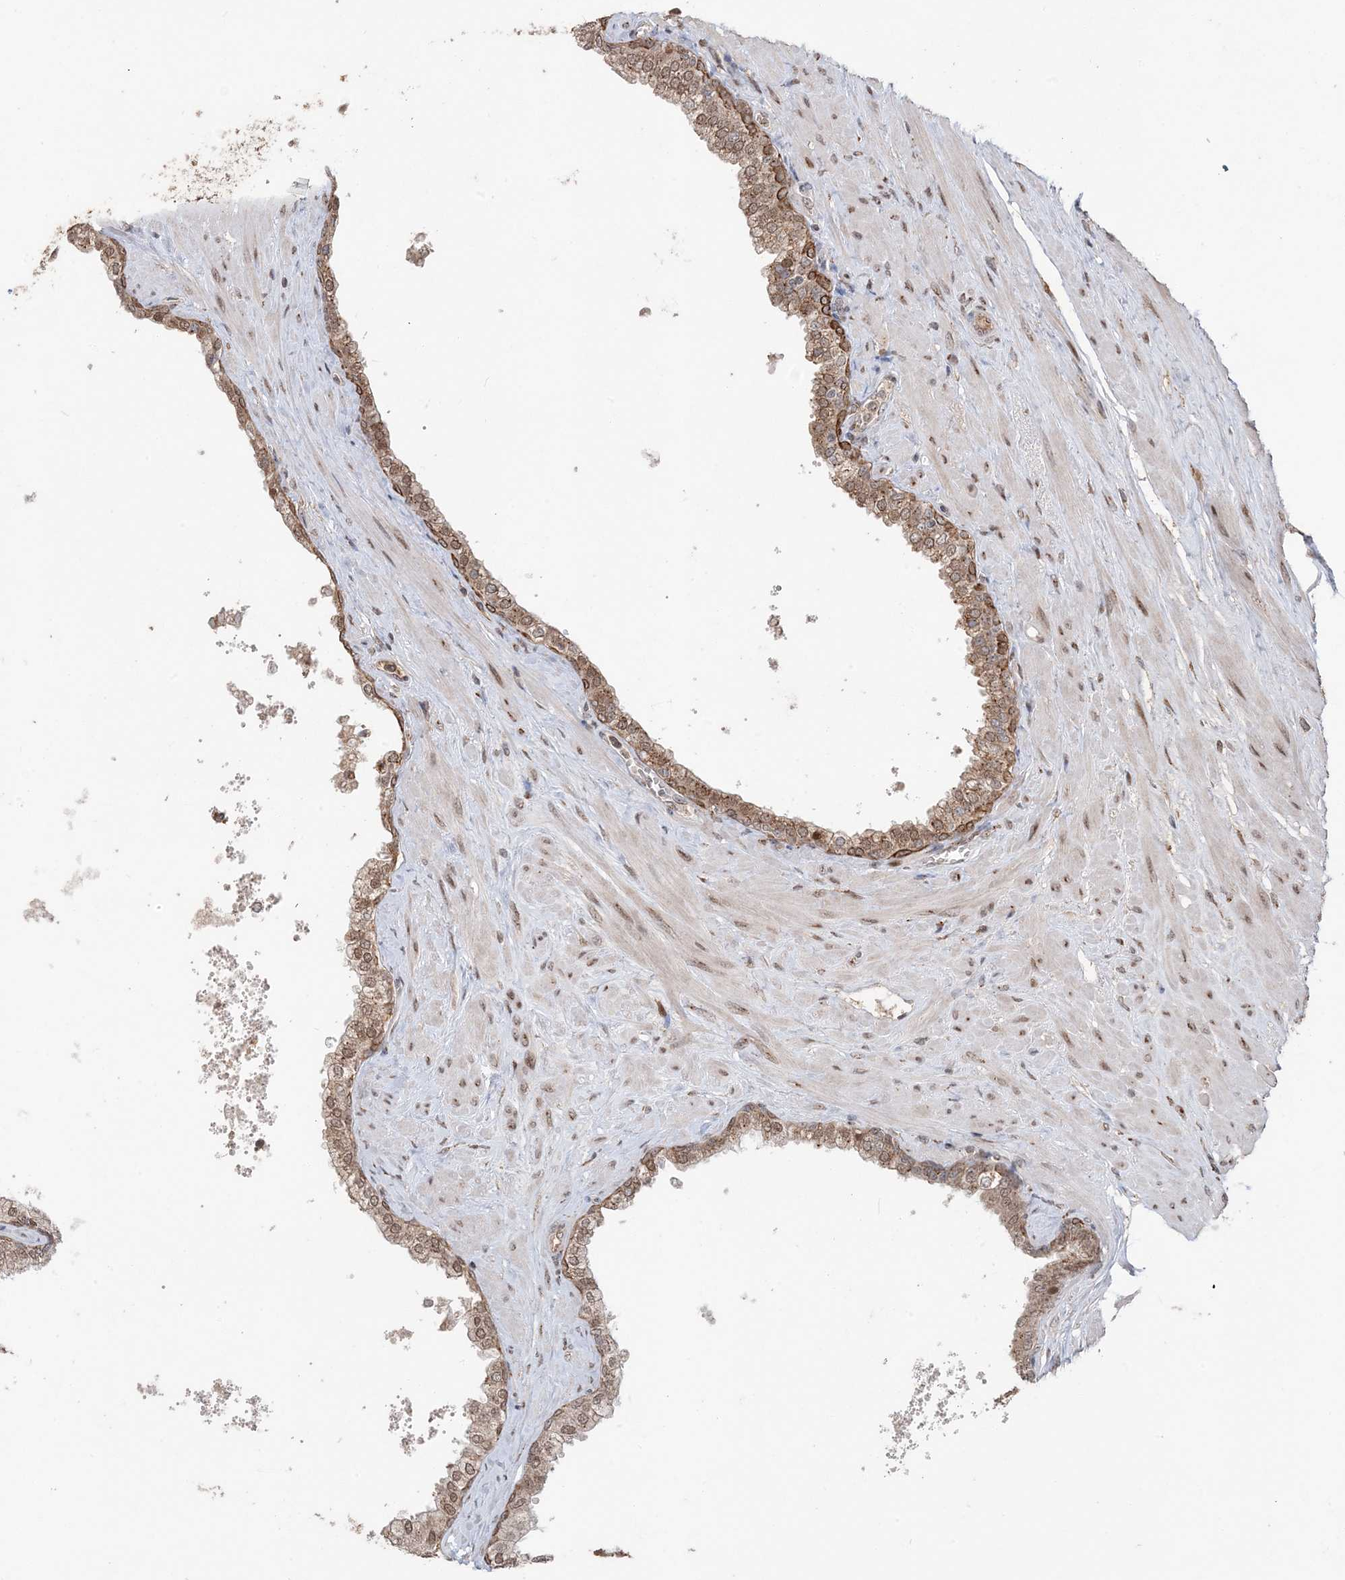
{"staining": {"intensity": "moderate", "quantity": ">75%", "location": "cytoplasmic/membranous,nuclear"}, "tissue": "prostate", "cell_type": "Glandular cells", "image_type": "normal", "snomed": [{"axis": "morphology", "description": "Normal tissue, NOS"}, {"axis": "morphology", "description": "Urothelial carcinoma, Low grade"}, {"axis": "topography", "description": "Urinary bladder"}, {"axis": "topography", "description": "Prostate"}], "caption": "An immunohistochemistry (IHC) histopathology image of benign tissue is shown. Protein staining in brown shows moderate cytoplasmic/membranous,nuclear positivity in prostate within glandular cells. The staining is performed using DAB (3,3'-diaminobenzidine) brown chromogen to label protein expression. The nuclei are counter-stained blue using hematoxylin.", "gene": "RER1", "patient": {"sex": "male", "age": 60}}